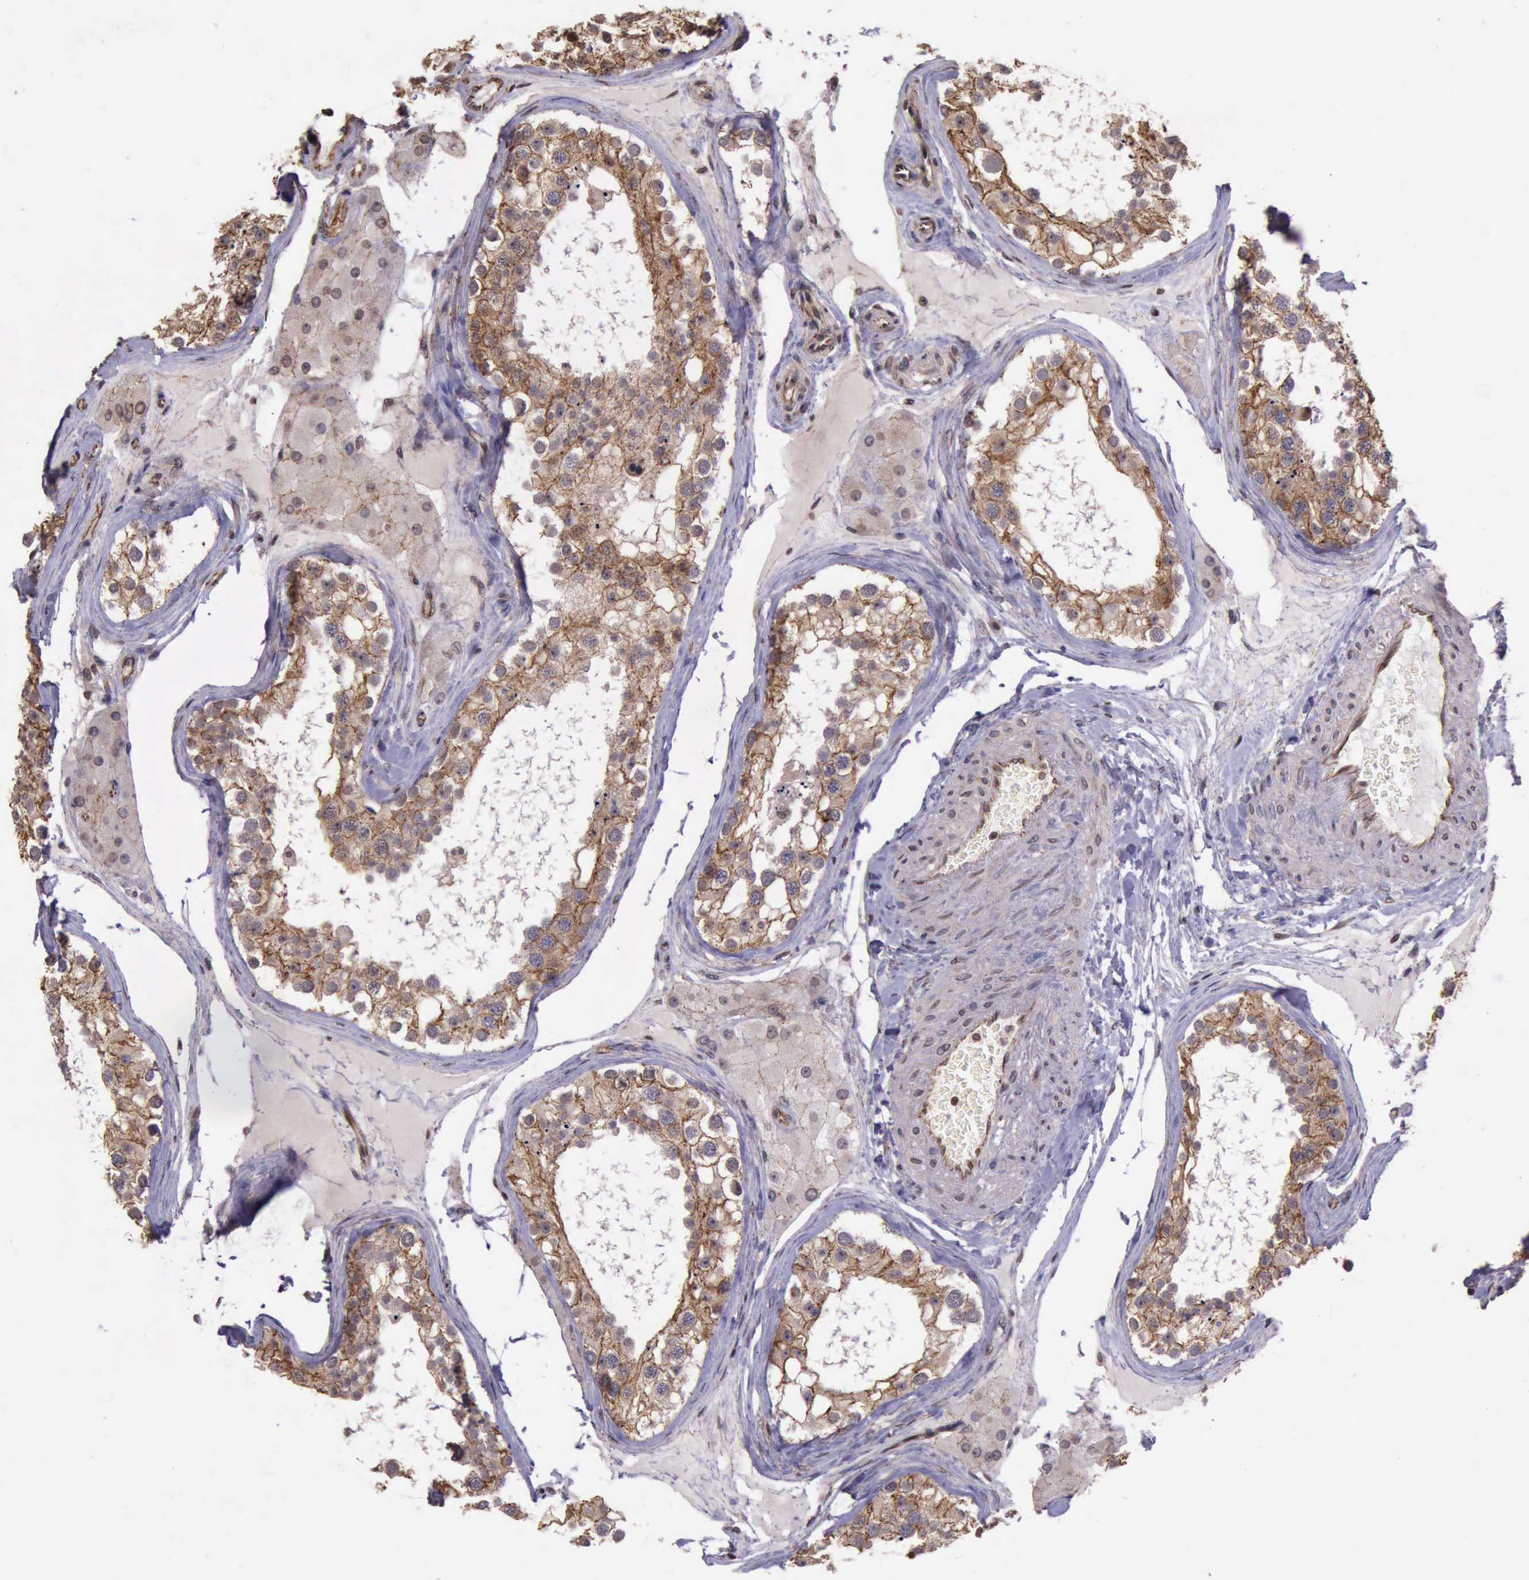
{"staining": {"intensity": "moderate", "quantity": ">75%", "location": "cytoplasmic/membranous"}, "tissue": "testis", "cell_type": "Cells in seminiferous ducts", "image_type": "normal", "snomed": [{"axis": "morphology", "description": "Normal tissue, NOS"}, {"axis": "topography", "description": "Testis"}], "caption": "A histopathology image of testis stained for a protein demonstrates moderate cytoplasmic/membranous brown staining in cells in seminiferous ducts. (DAB (3,3'-diaminobenzidine) IHC with brightfield microscopy, high magnification).", "gene": "CTNNB1", "patient": {"sex": "male", "age": 68}}